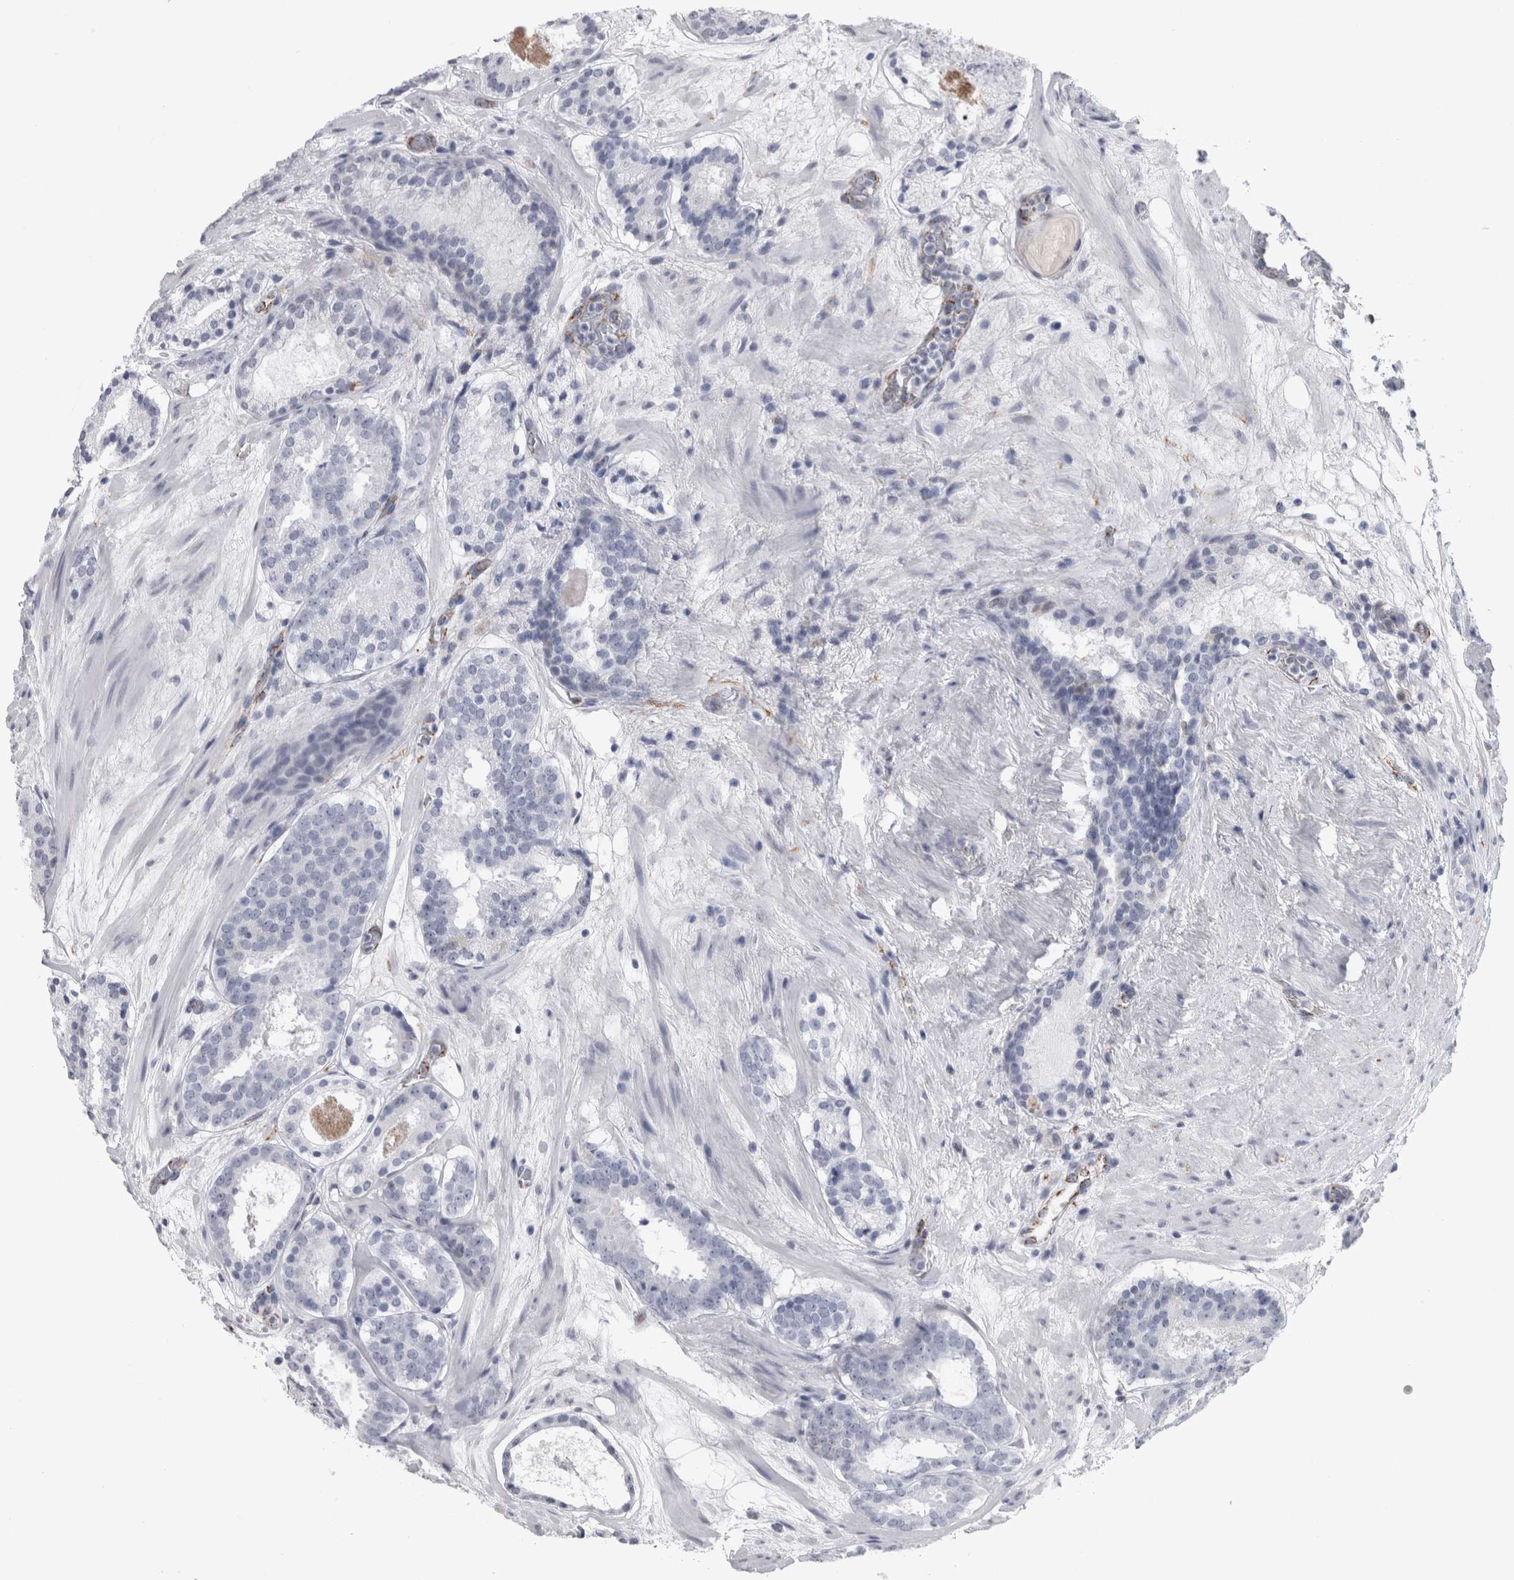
{"staining": {"intensity": "negative", "quantity": "none", "location": "none"}, "tissue": "prostate cancer", "cell_type": "Tumor cells", "image_type": "cancer", "snomed": [{"axis": "morphology", "description": "Adenocarcinoma, Low grade"}, {"axis": "topography", "description": "Prostate"}], "caption": "A micrograph of human prostate adenocarcinoma (low-grade) is negative for staining in tumor cells.", "gene": "ACOT7", "patient": {"sex": "male", "age": 69}}